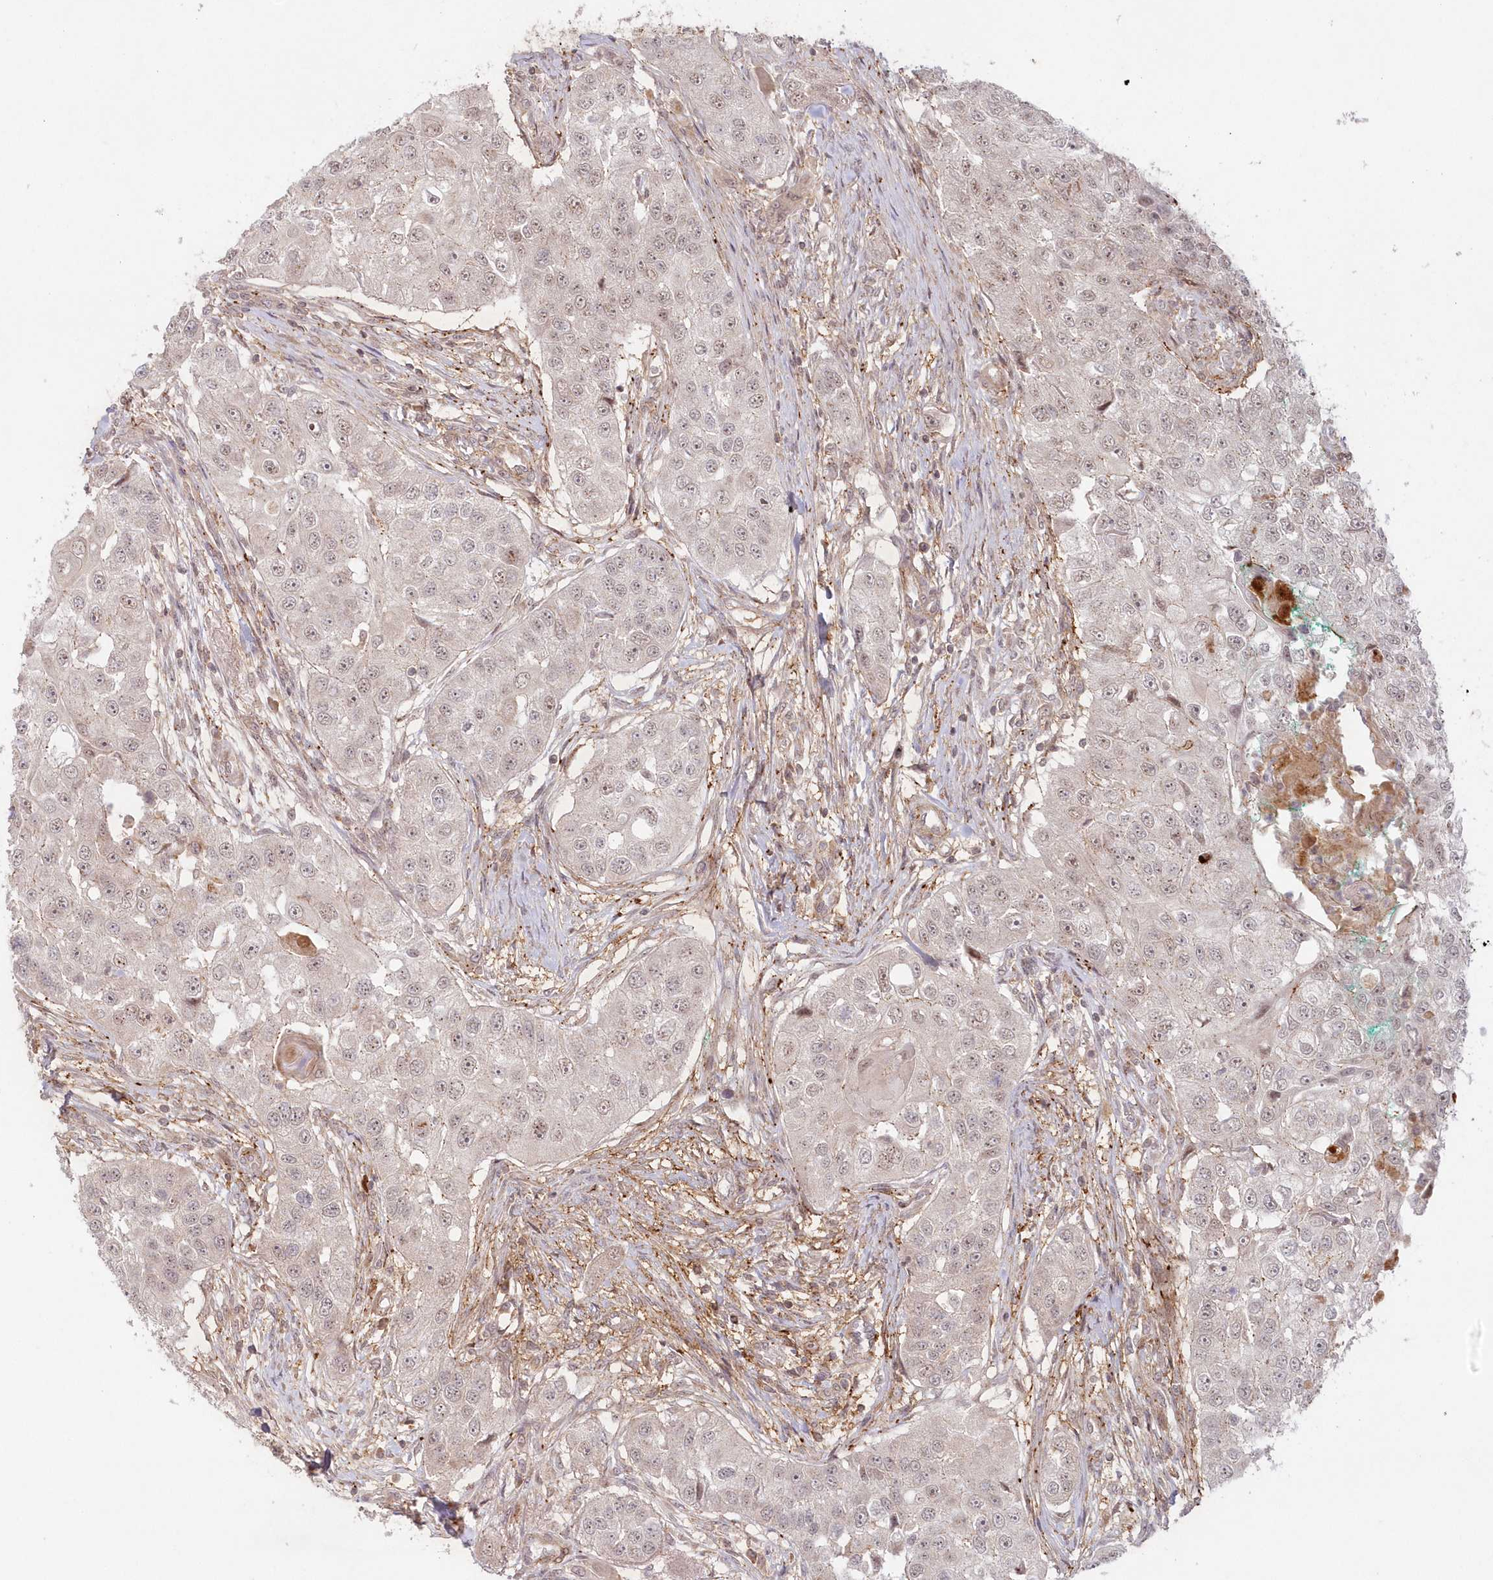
{"staining": {"intensity": "weak", "quantity": "25%-75%", "location": "nuclear"}, "tissue": "head and neck cancer", "cell_type": "Tumor cells", "image_type": "cancer", "snomed": [{"axis": "morphology", "description": "Normal tissue, NOS"}, {"axis": "morphology", "description": "Squamous cell carcinoma, NOS"}, {"axis": "topography", "description": "Skeletal muscle"}, {"axis": "topography", "description": "Head-Neck"}], "caption": "The histopathology image displays a brown stain indicating the presence of a protein in the nuclear of tumor cells in head and neck cancer (squamous cell carcinoma).", "gene": "TOGARAM2", "patient": {"sex": "male", "age": 51}}